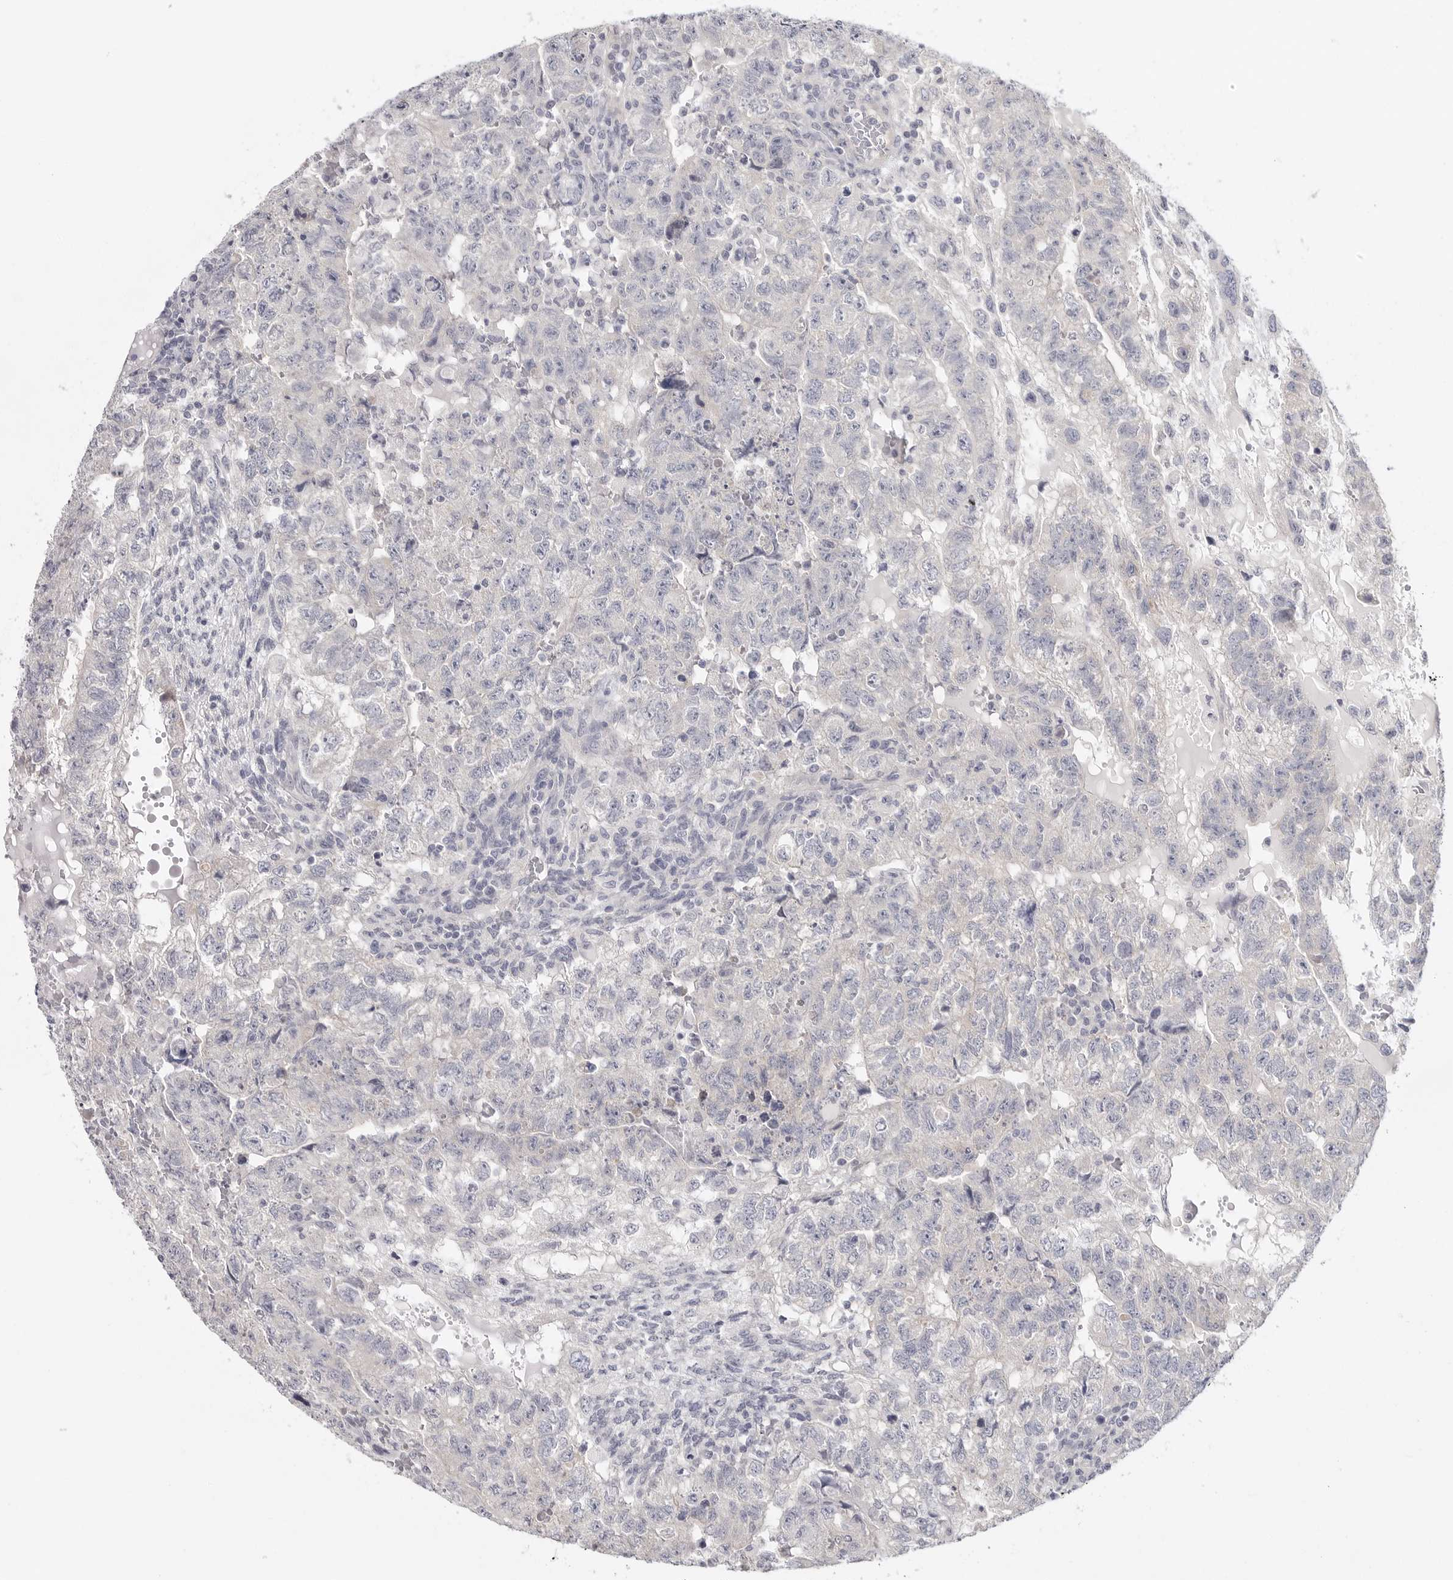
{"staining": {"intensity": "negative", "quantity": "none", "location": "none"}, "tissue": "testis cancer", "cell_type": "Tumor cells", "image_type": "cancer", "snomed": [{"axis": "morphology", "description": "Carcinoma, Embryonal, NOS"}, {"axis": "topography", "description": "Testis"}], "caption": "DAB immunohistochemical staining of human embryonal carcinoma (testis) reveals no significant expression in tumor cells.", "gene": "ELP3", "patient": {"sex": "male", "age": 36}}